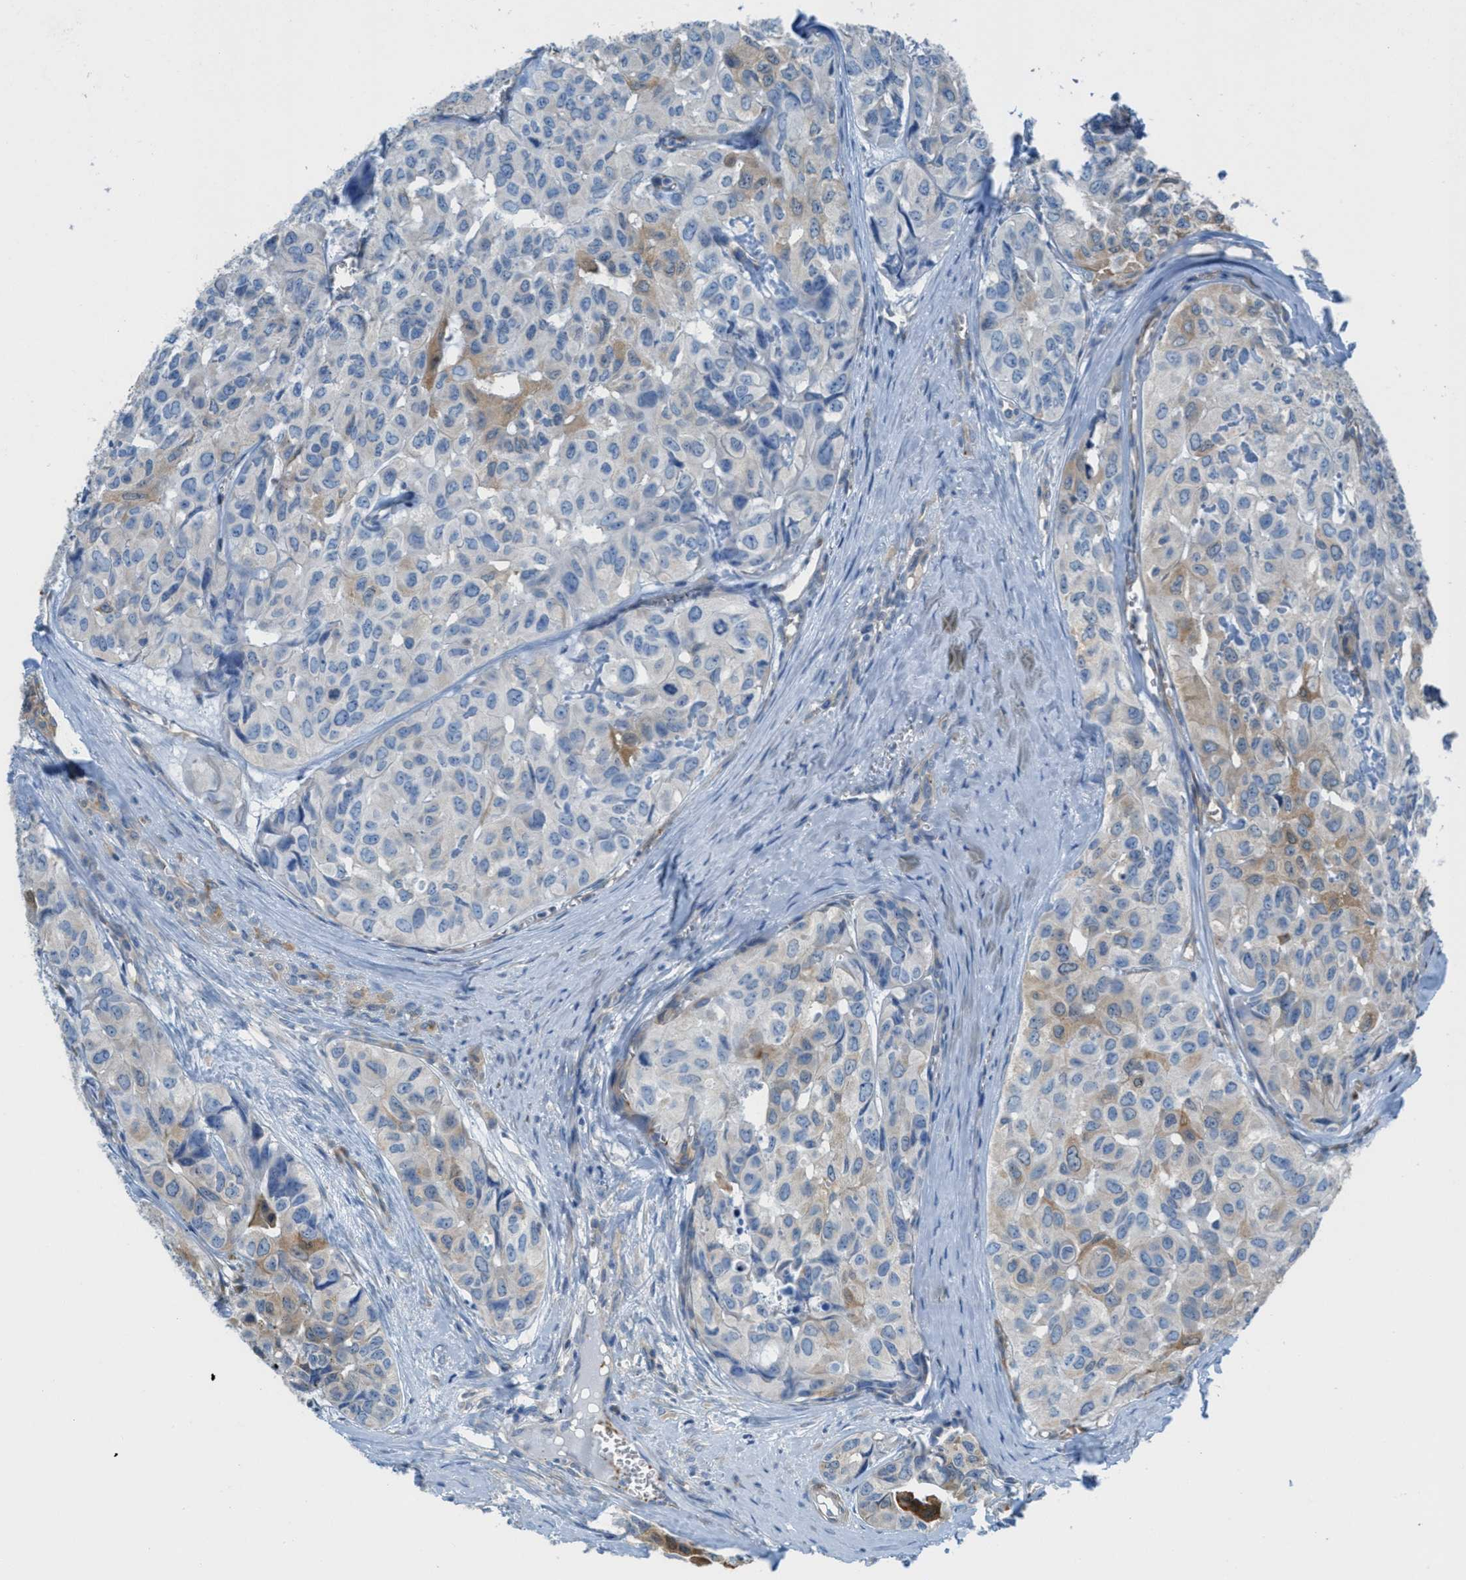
{"staining": {"intensity": "moderate", "quantity": "<25%", "location": "cytoplasmic/membranous"}, "tissue": "head and neck cancer", "cell_type": "Tumor cells", "image_type": "cancer", "snomed": [{"axis": "morphology", "description": "Adenocarcinoma, NOS"}, {"axis": "topography", "description": "Salivary gland, NOS"}, {"axis": "topography", "description": "Head-Neck"}], "caption": "Human head and neck cancer (adenocarcinoma) stained with a protein marker exhibits moderate staining in tumor cells.", "gene": "MAPRE2", "patient": {"sex": "female", "age": 76}}